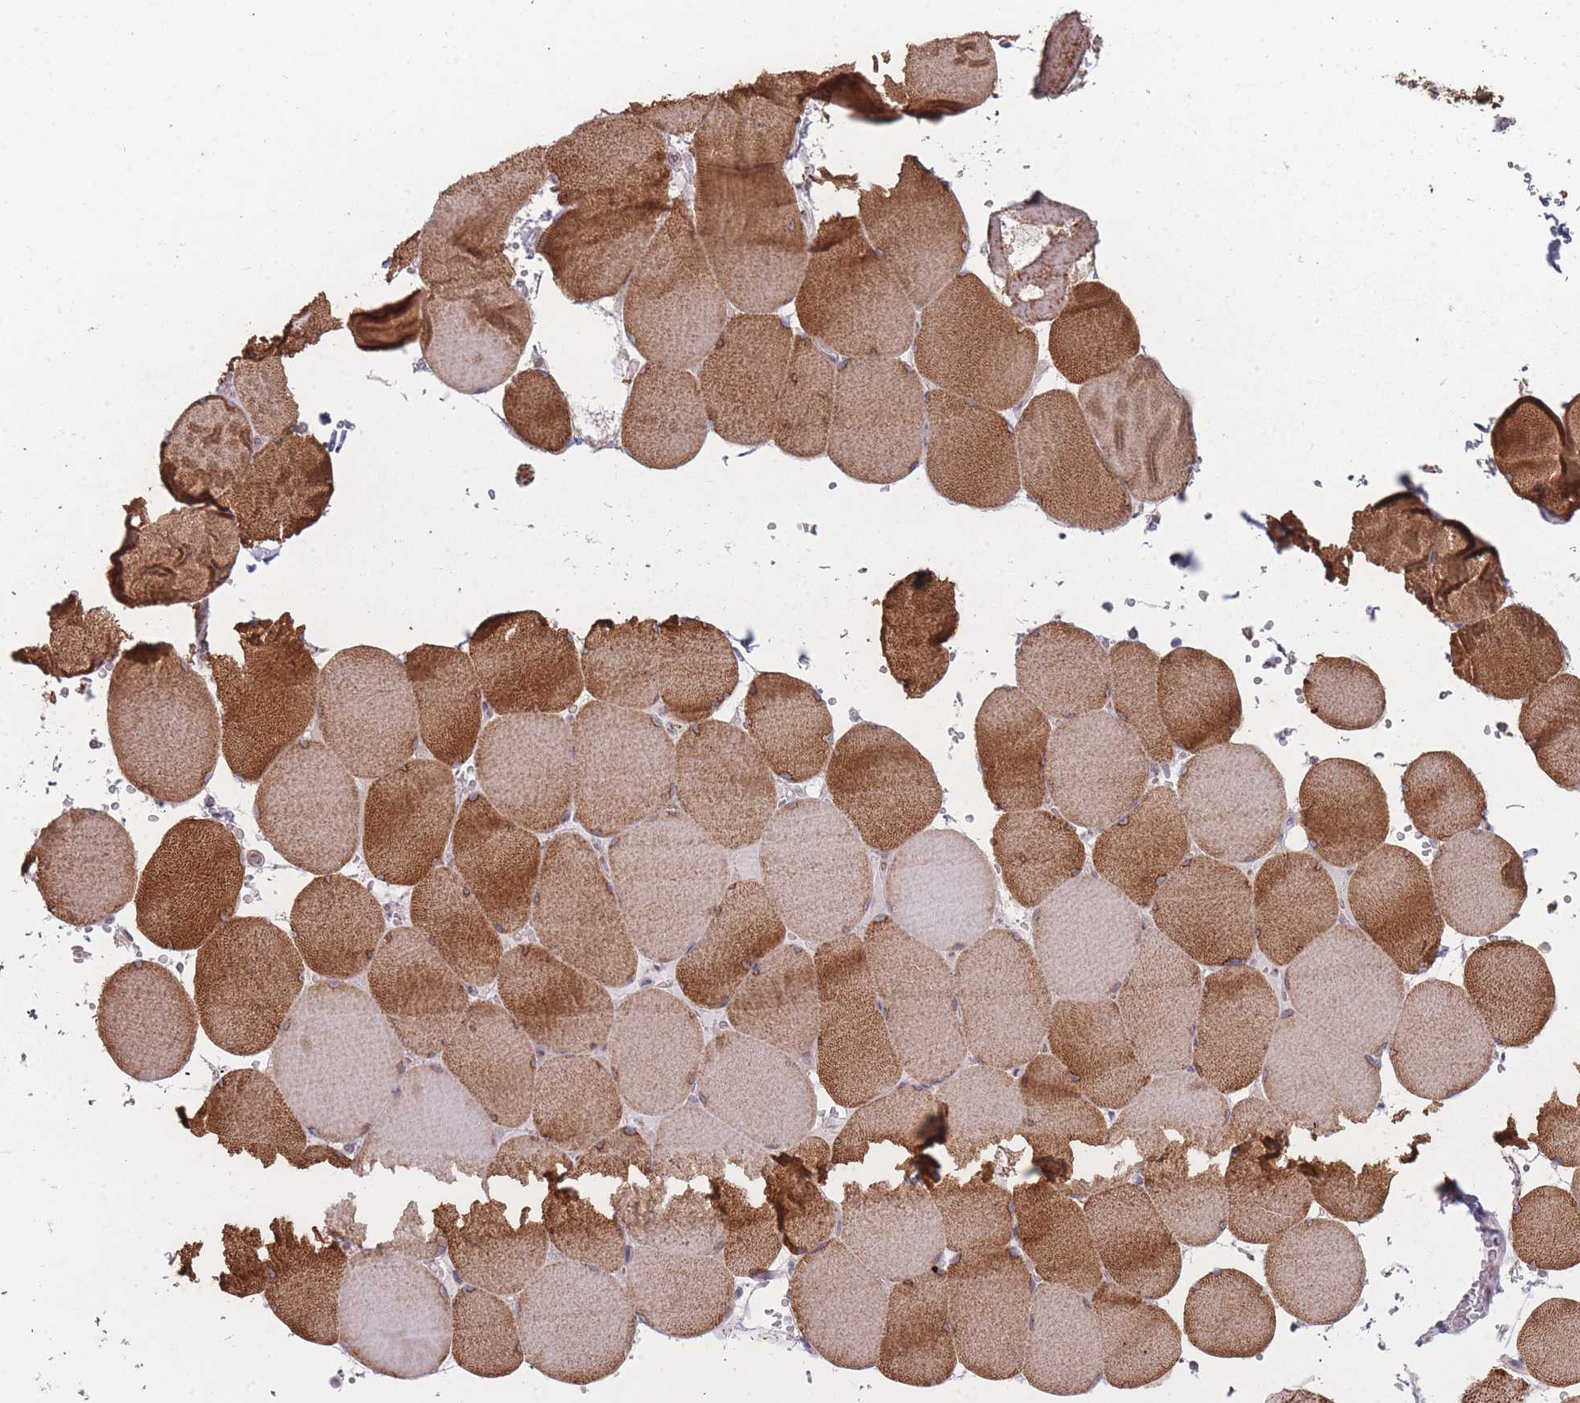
{"staining": {"intensity": "strong", "quantity": ">75%", "location": "cytoplasmic/membranous"}, "tissue": "skeletal muscle", "cell_type": "Myocytes", "image_type": "normal", "snomed": [{"axis": "morphology", "description": "Normal tissue, NOS"}, {"axis": "topography", "description": "Skeletal muscle"}, {"axis": "topography", "description": "Head-Neck"}], "caption": "Strong cytoplasmic/membranous expression is seen in about >75% of myocytes in benign skeletal muscle.", "gene": "PCDH12", "patient": {"sex": "male", "age": 66}}